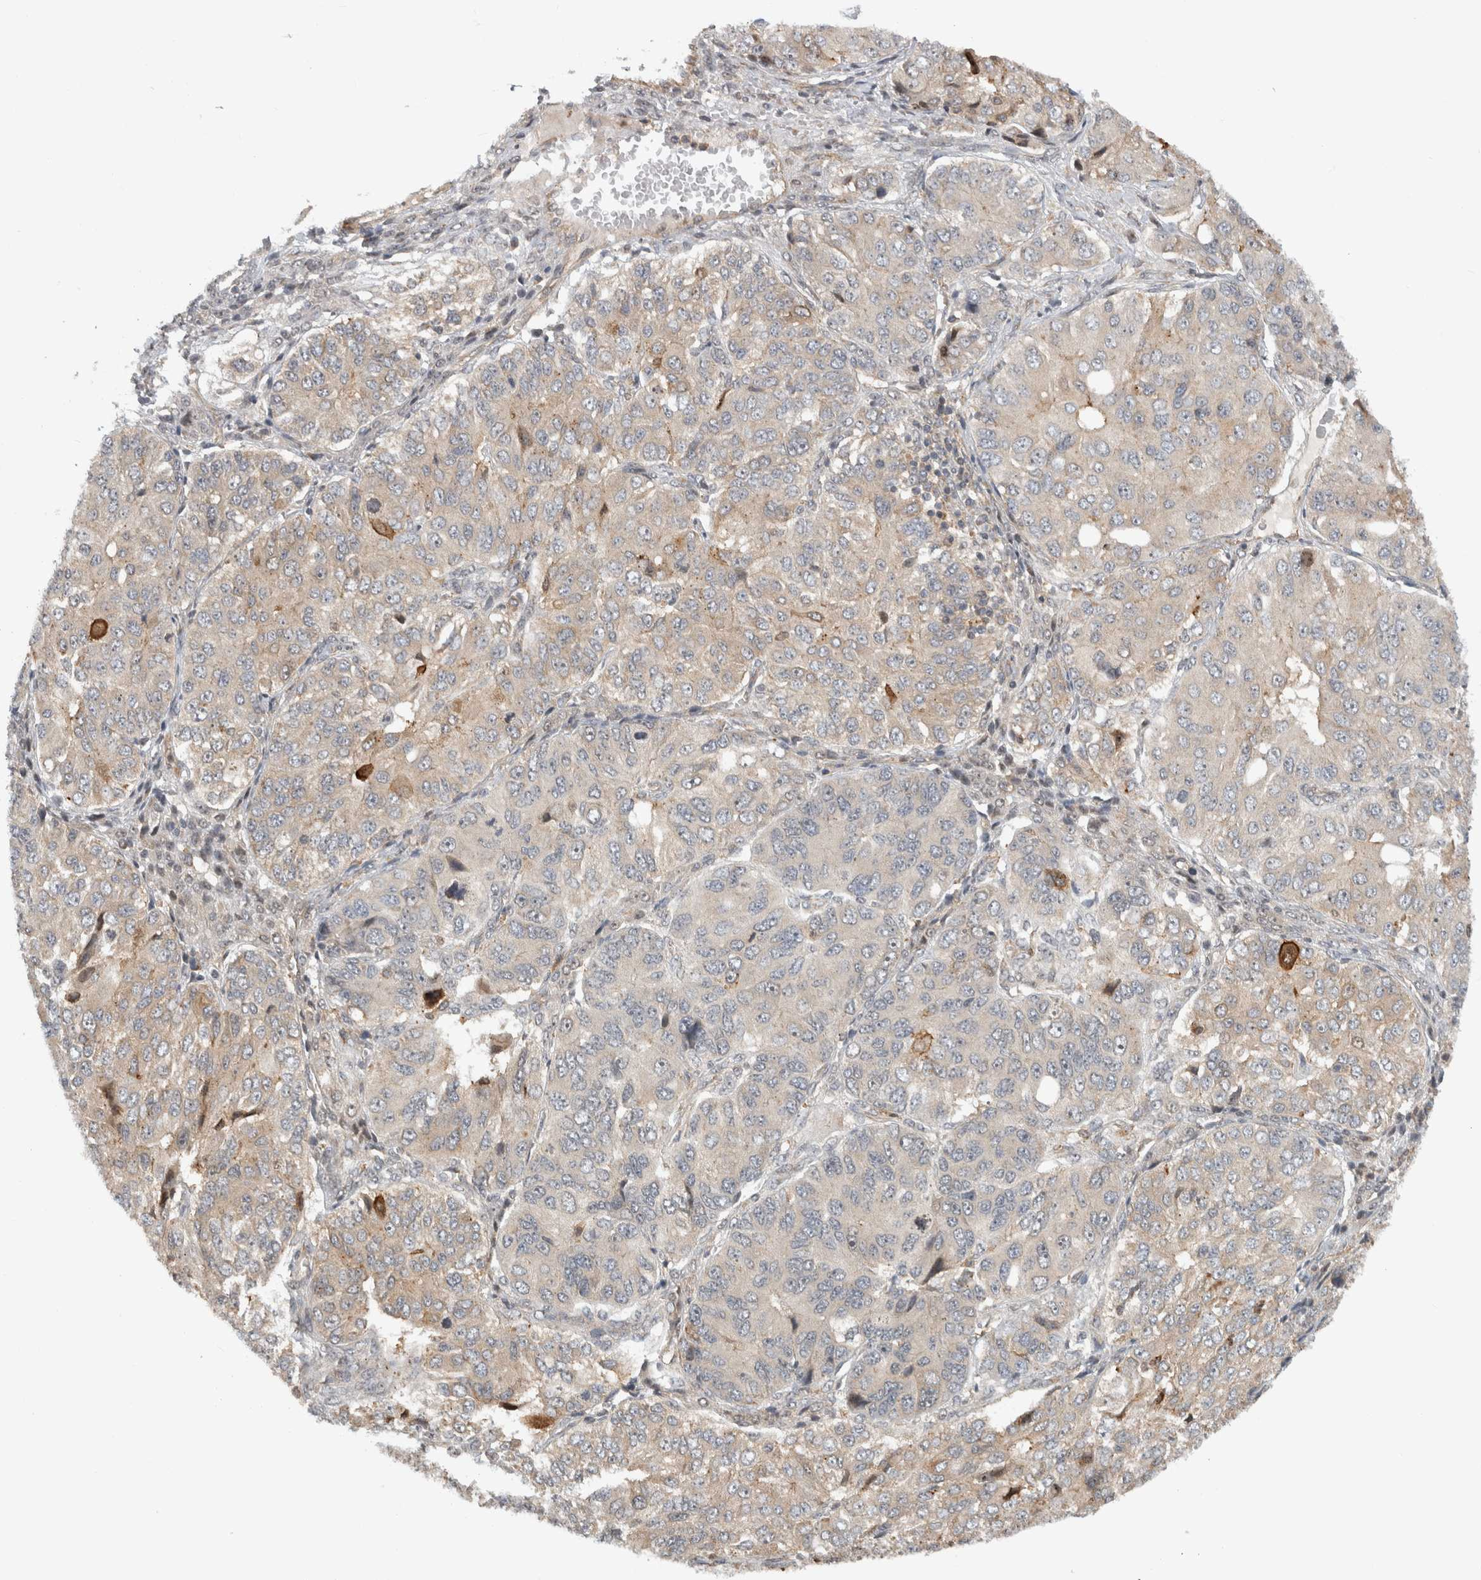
{"staining": {"intensity": "weak", "quantity": "<25%", "location": "cytoplasmic/membranous"}, "tissue": "ovarian cancer", "cell_type": "Tumor cells", "image_type": "cancer", "snomed": [{"axis": "morphology", "description": "Carcinoma, endometroid"}, {"axis": "topography", "description": "Ovary"}], "caption": "Ovarian cancer was stained to show a protein in brown. There is no significant positivity in tumor cells. (DAB immunohistochemistry (IHC) with hematoxylin counter stain).", "gene": "WASF2", "patient": {"sex": "female", "age": 51}}